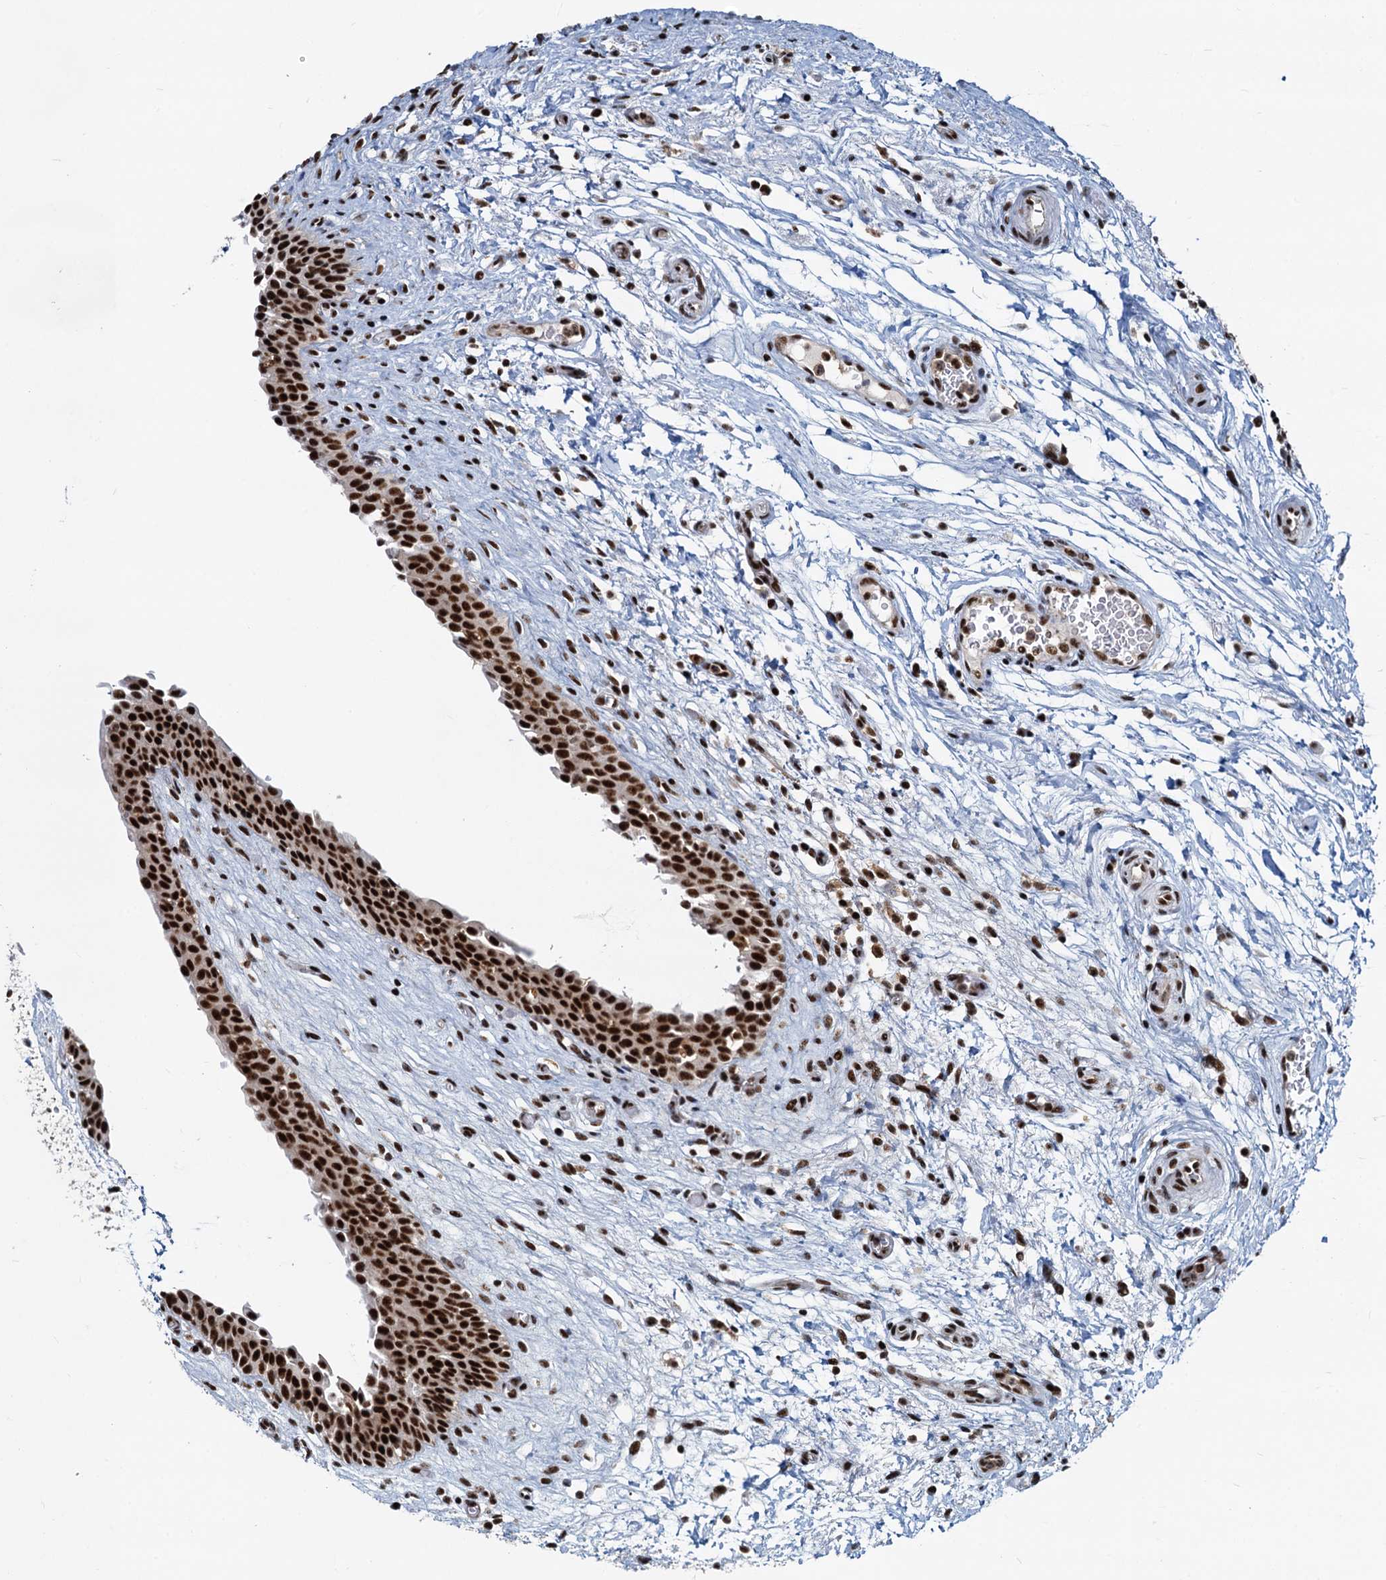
{"staining": {"intensity": "strong", "quantity": ">75%", "location": "nuclear"}, "tissue": "urinary bladder", "cell_type": "Urothelial cells", "image_type": "normal", "snomed": [{"axis": "morphology", "description": "Normal tissue, NOS"}, {"axis": "topography", "description": "Urinary bladder"}], "caption": "DAB immunohistochemical staining of unremarkable urinary bladder exhibits strong nuclear protein staining in approximately >75% of urothelial cells. (Stains: DAB (3,3'-diaminobenzidine) in brown, nuclei in blue, Microscopy: brightfield microscopy at high magnification).", "gene": "RBM26", "patient": {"sex": "male", "age": 83}}